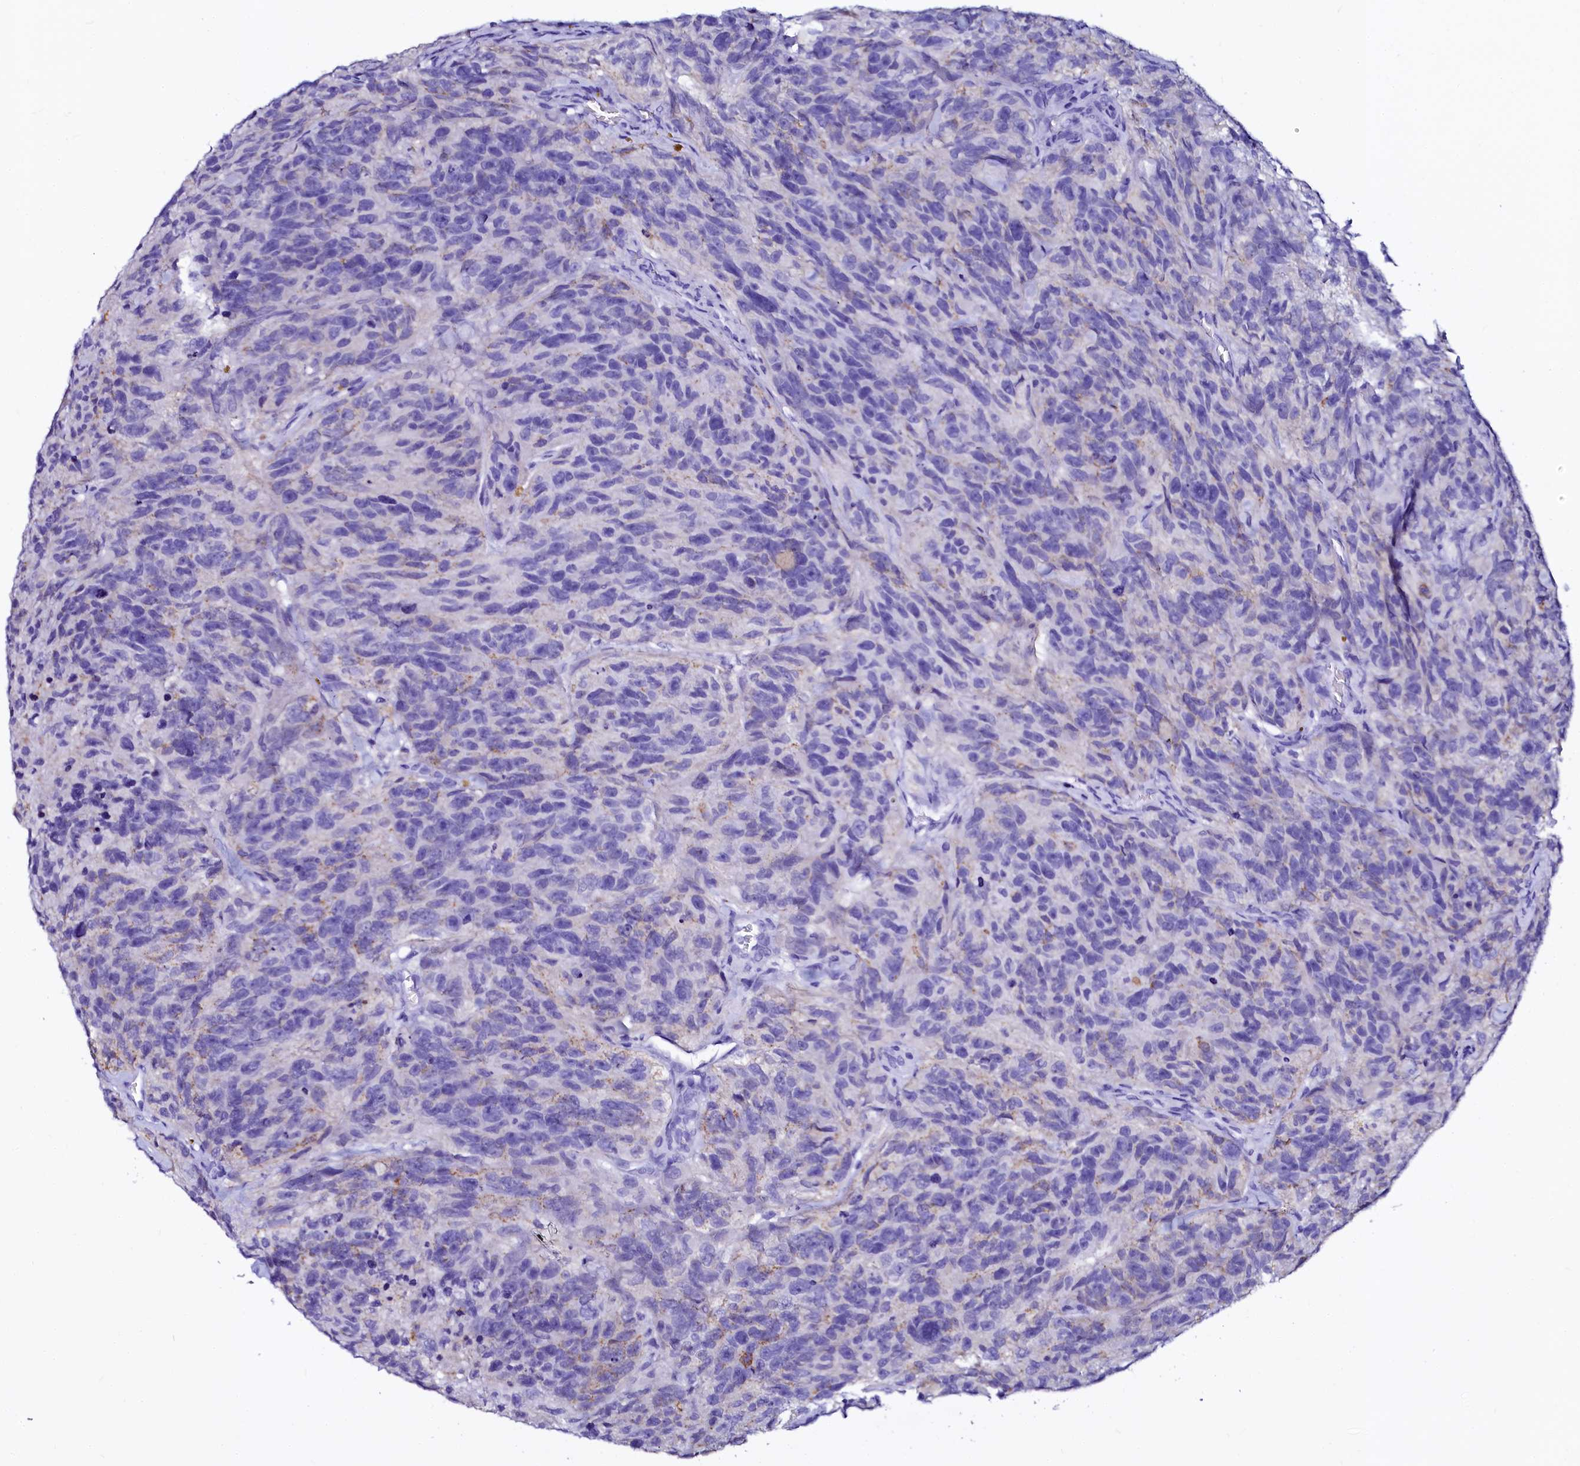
{"staining": {"intensity": "weak", "quantity": "<25%", "location": "cytoplasmic/membranous"}, "tissue": "glioma", "cell_type": "Tumor cells", "image_type": "cancer", "snomed": [{"axis": "morphology", "description": "Glioma, malignant, High grade"}, {"axis": "topography", "description": "Brain"}], "caption": "IHC of malignant high-grade glioma displays no staining in tumor cells. (Immunohistochemistry (ihc), brightfield microscopy, high magnification).", "gene": "SORD", "patient": {"sex": "male", "age": 69}}